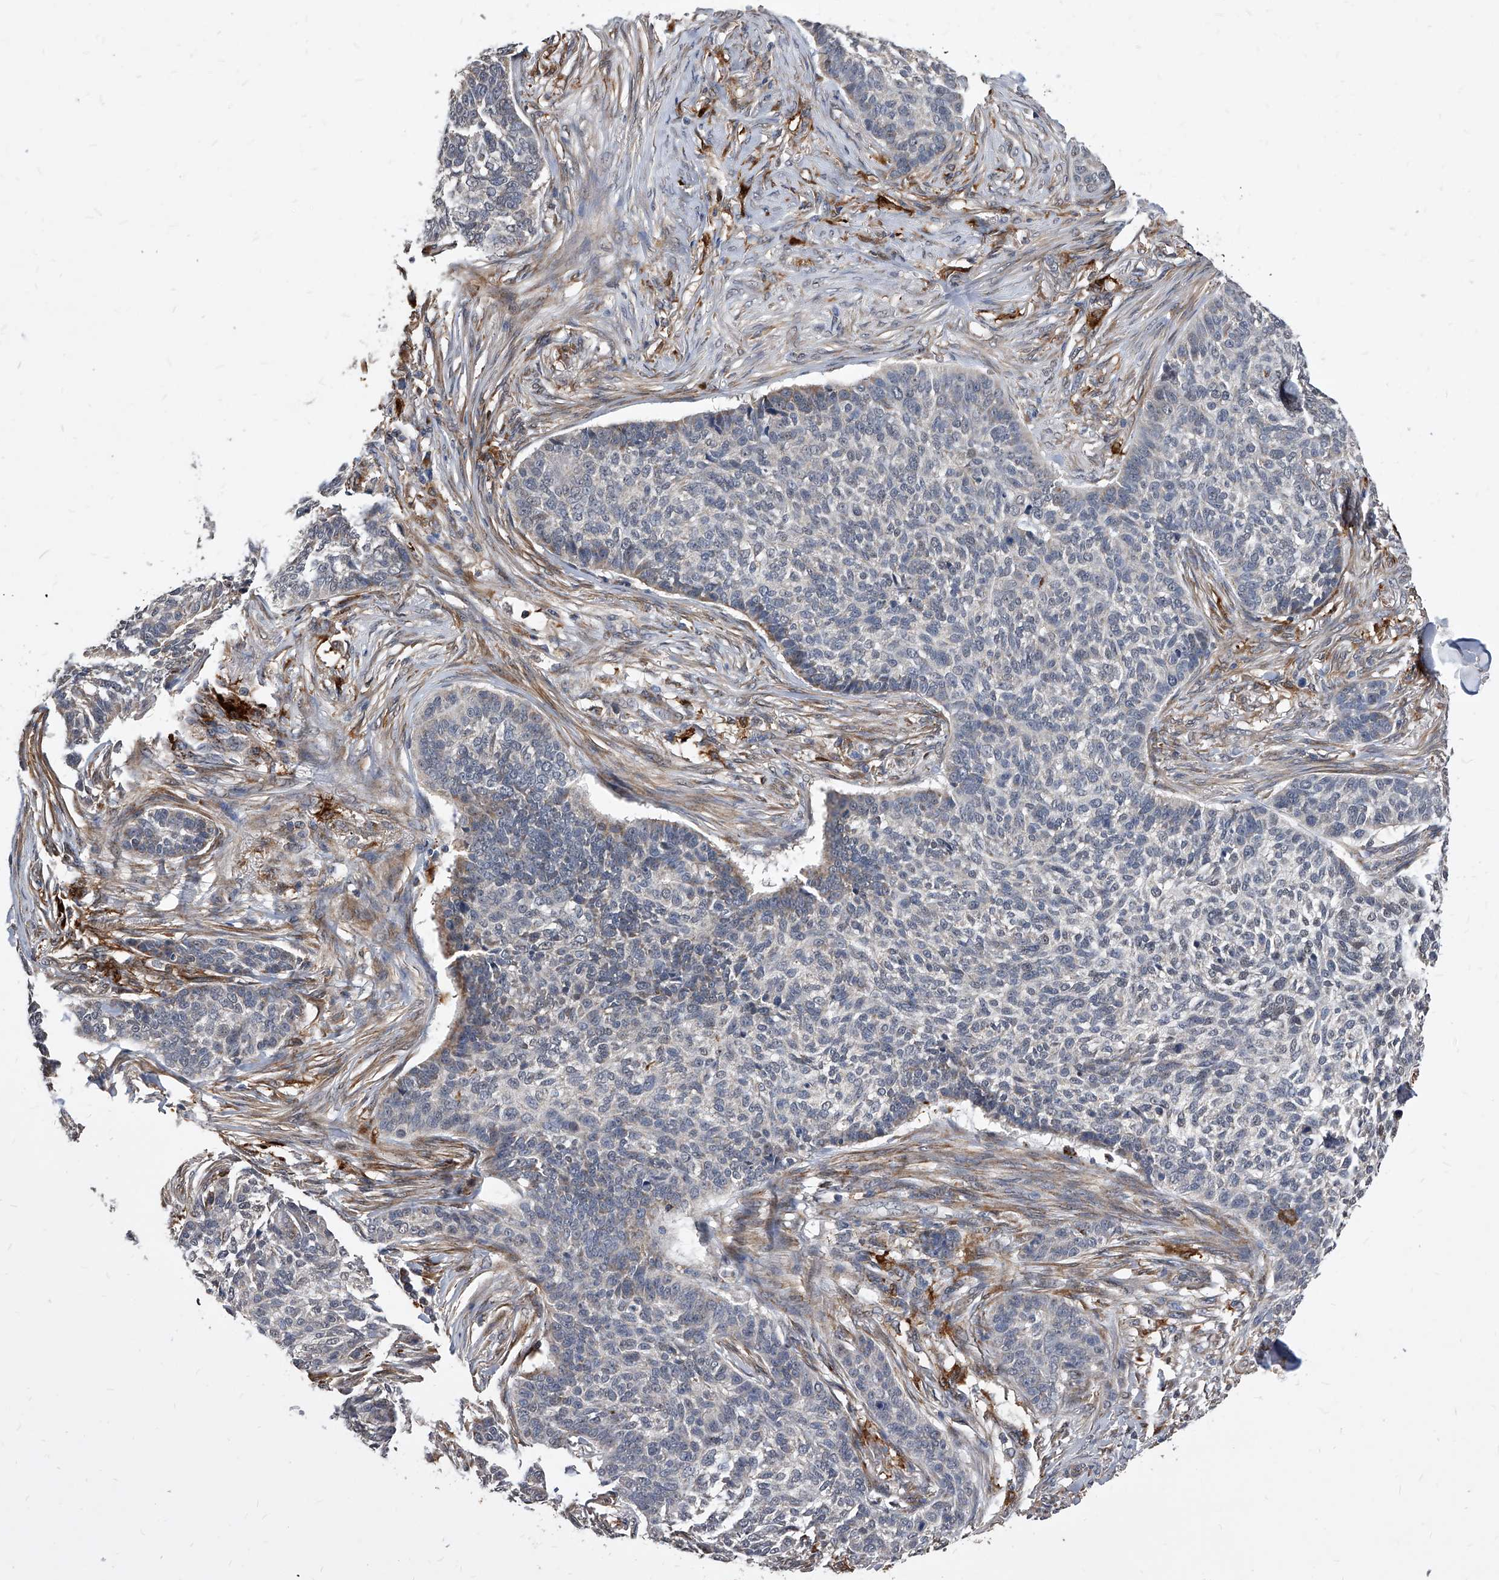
{"staining": {"intensity": "weak", "quantity": "<25%", "location": "cytoplasmic/membranous"}, "tissue": "skin cancer", "cell_type": "Tumor cells", "image_type": "cancer", "snomed": [{"axis": "morphology", "description": "Basal cell carcinoma"}, {"axis": "topography", "description": "Skin"}], "caption": "An image of human skin cancer is negative for staining in tumor cells. The staining is performed using DAB (3,3'-diaminobenzidine) brown chromogen with nuclei counter-stained in using hematoxylin.", "gene": "SOBP", "patient": {"sex": "male", "age": 85}}